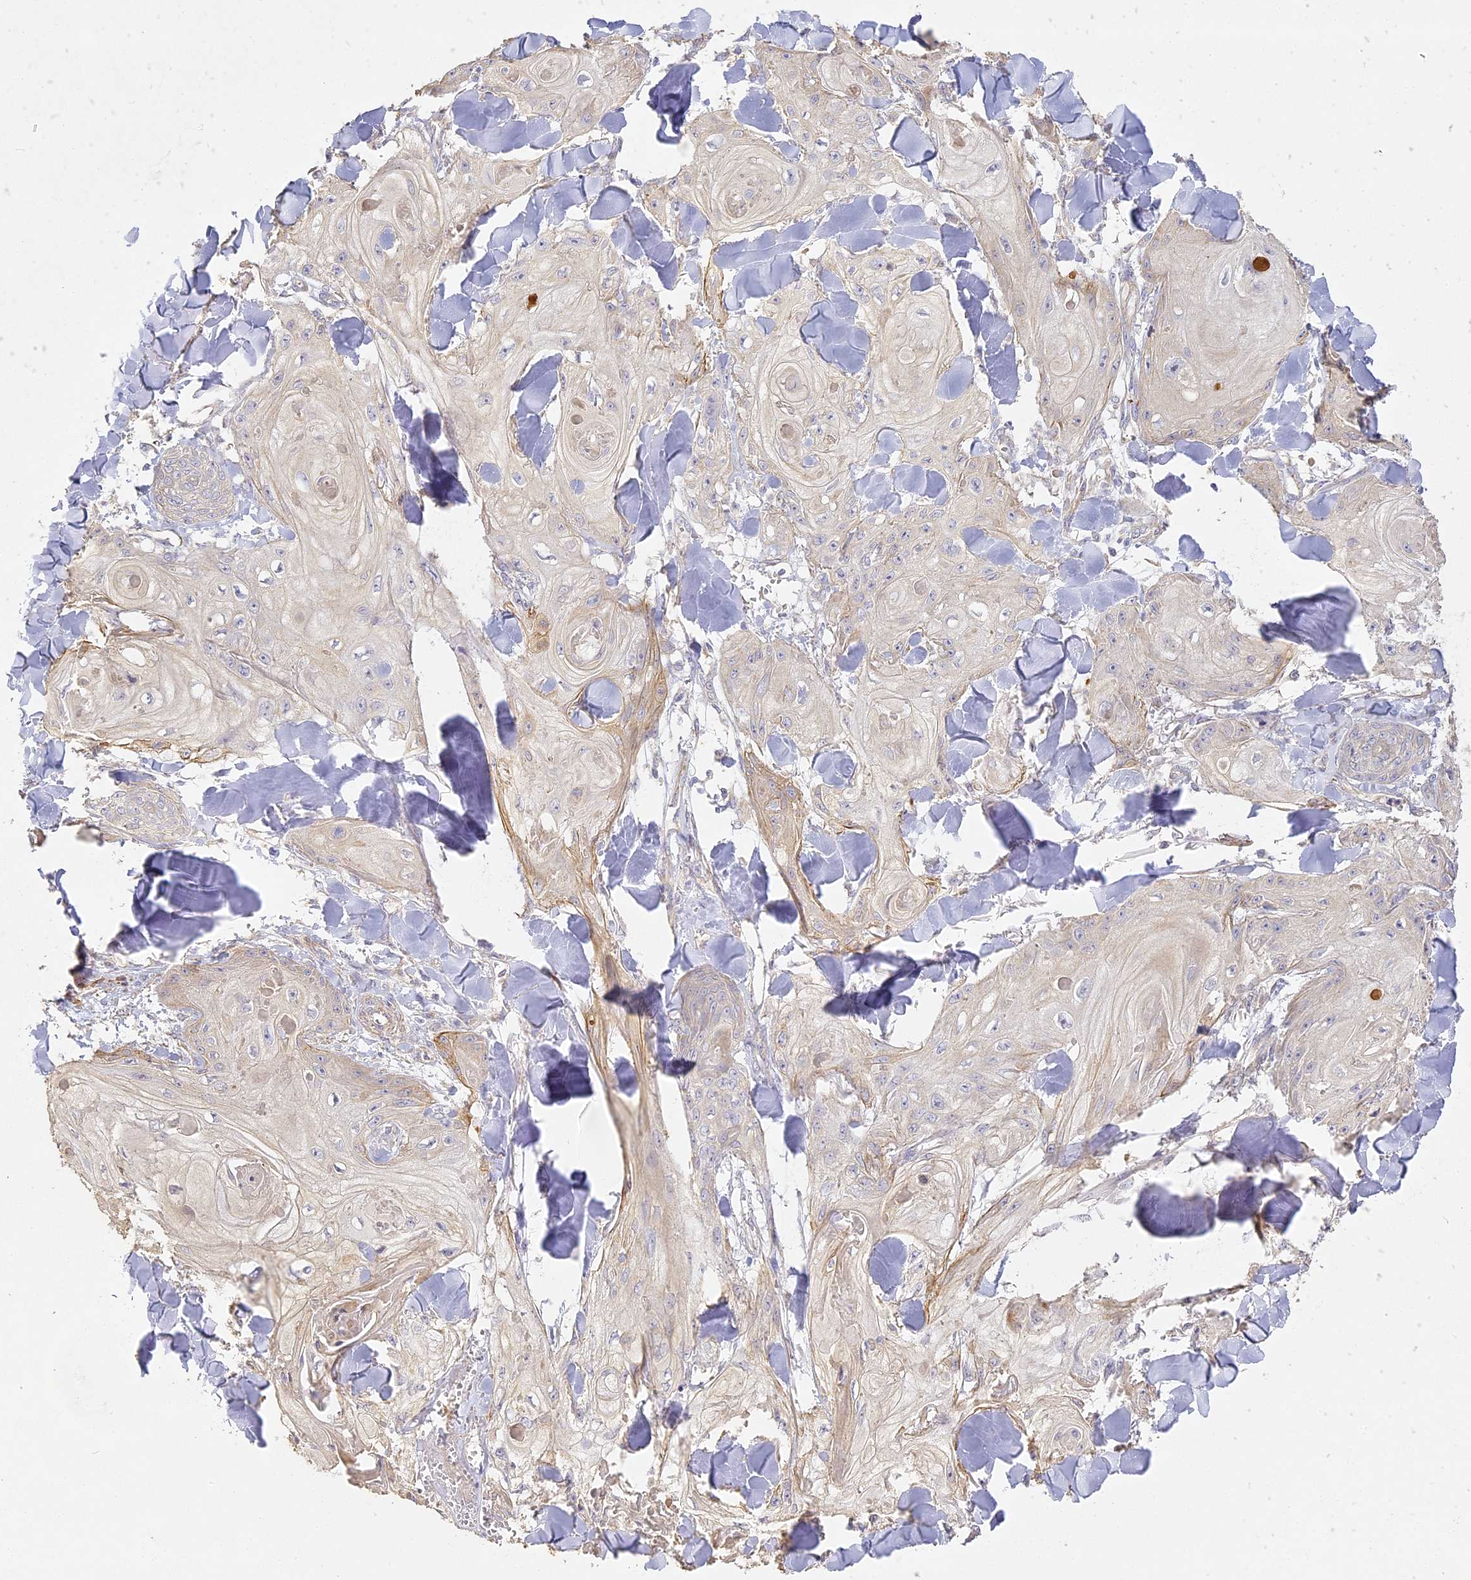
{"staining": {"intensity": "negative", "quantity": "none", "location": "none"}, "tissue": "skin cancer", "cell_type": "Tumor cells", "image_type": "cancer", "snomed": [{"axis": "morphology", "description": "Squamous cell carcinoma, NOS"}, {"axis": "topography", "description": "Skin"}], "caption": "Image shows no significant protein expression in tumor cells of squamous cell carcinoma (skin).", "gene": "MED28", "patient": {"sex": "male", "age": 74}}